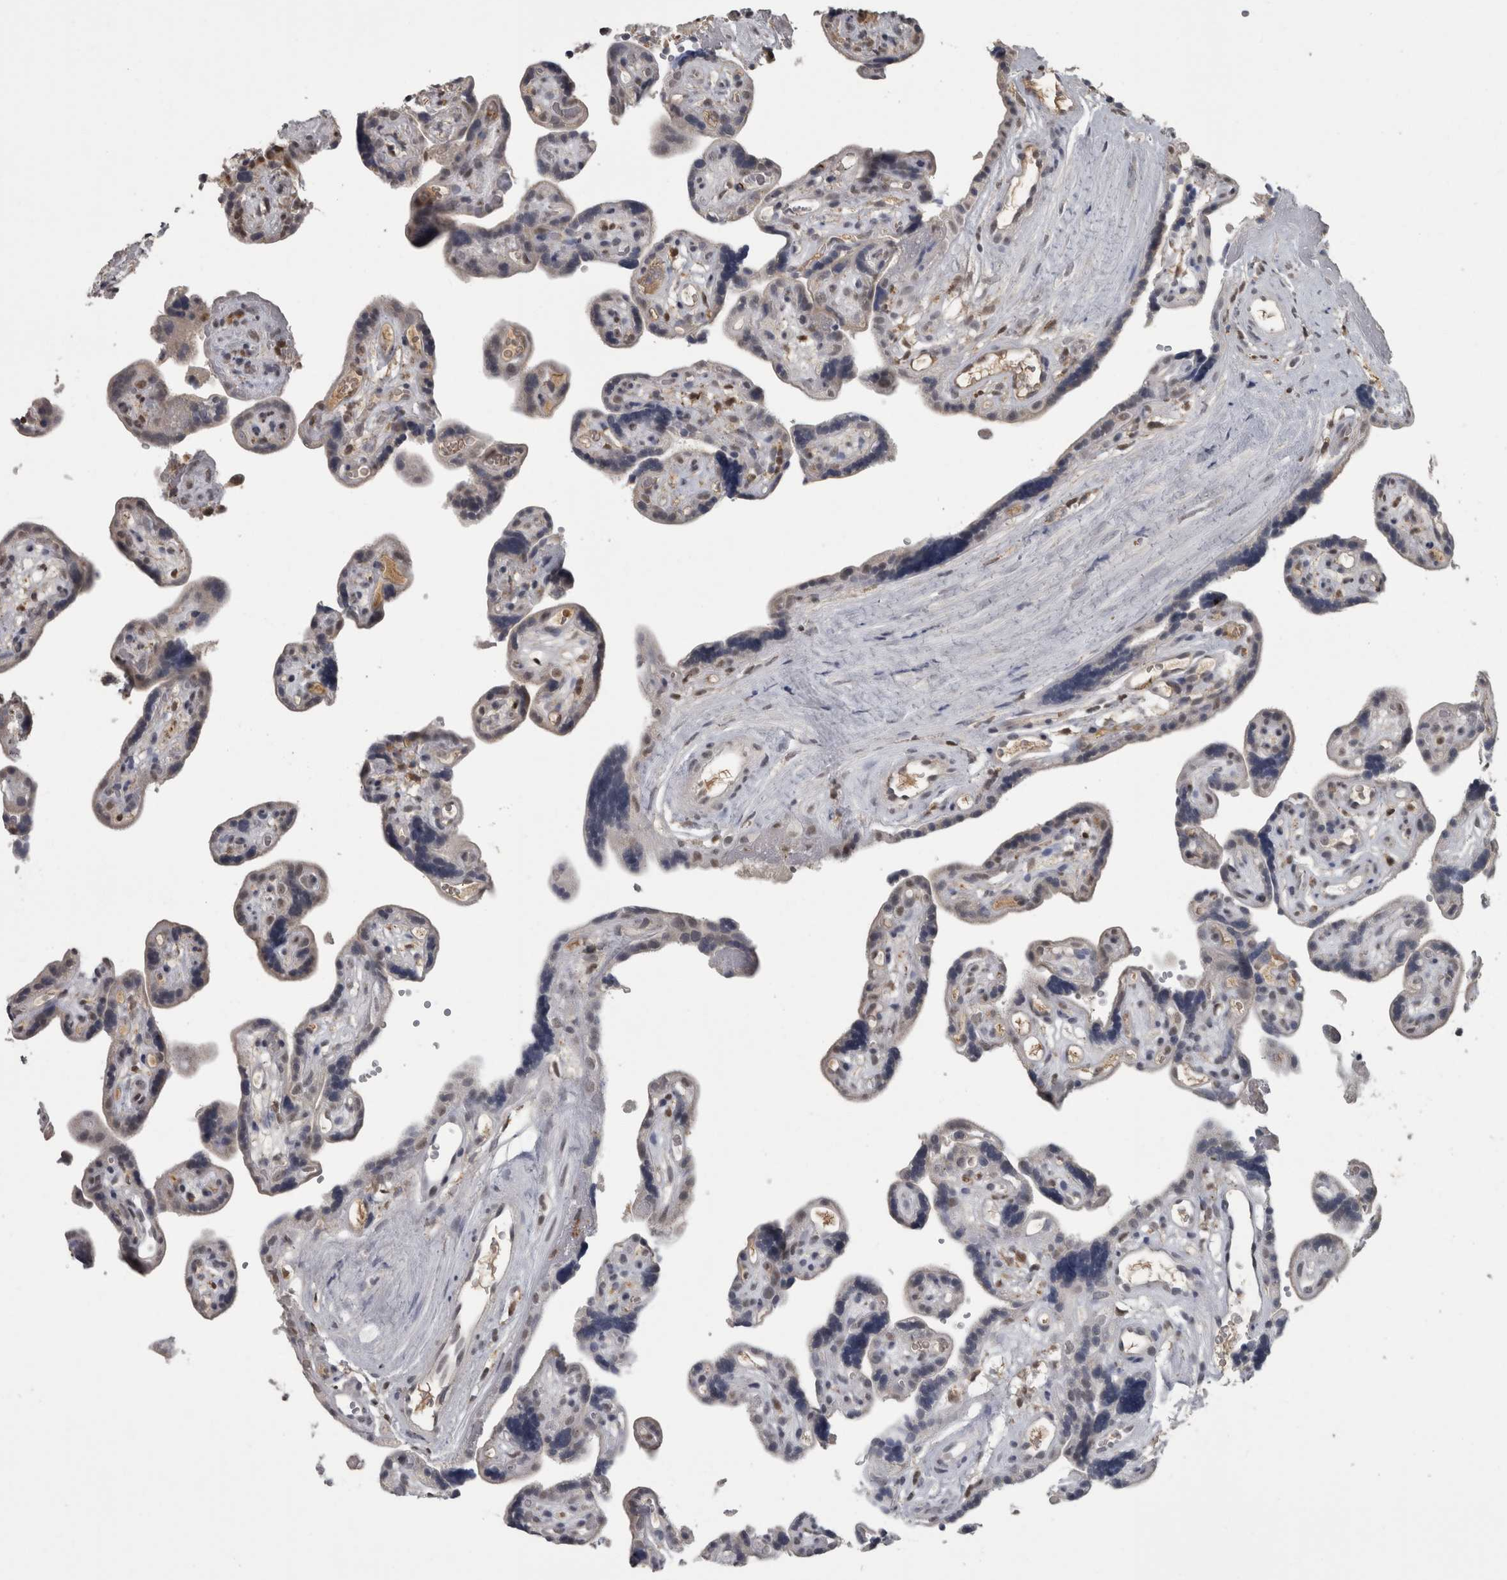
{"staining": {"intensity": "weak", "quantity": ">75%", "location": "nuclear"}, "tissue": "placenta", "cell_type": "Decidual cells", "image_type": "normal", "snomed": [{"axis": "morphology", "description": "Normal tissue, NOS"}, {"axis": "topography", "description": "Placenta"}], "caption": "An immunohistochemistry (IHC) photomicrograph of unremarkable tissue is shown. Protein staining in brown shows weak nuclear positivity in placenta within decidual cells. (DAB (3,3'-diaminobenzidine) IHC with brightfield microscopy, high magnification).", "gene": "NAAA", "patient": {"sex": "female", "age": 30}}